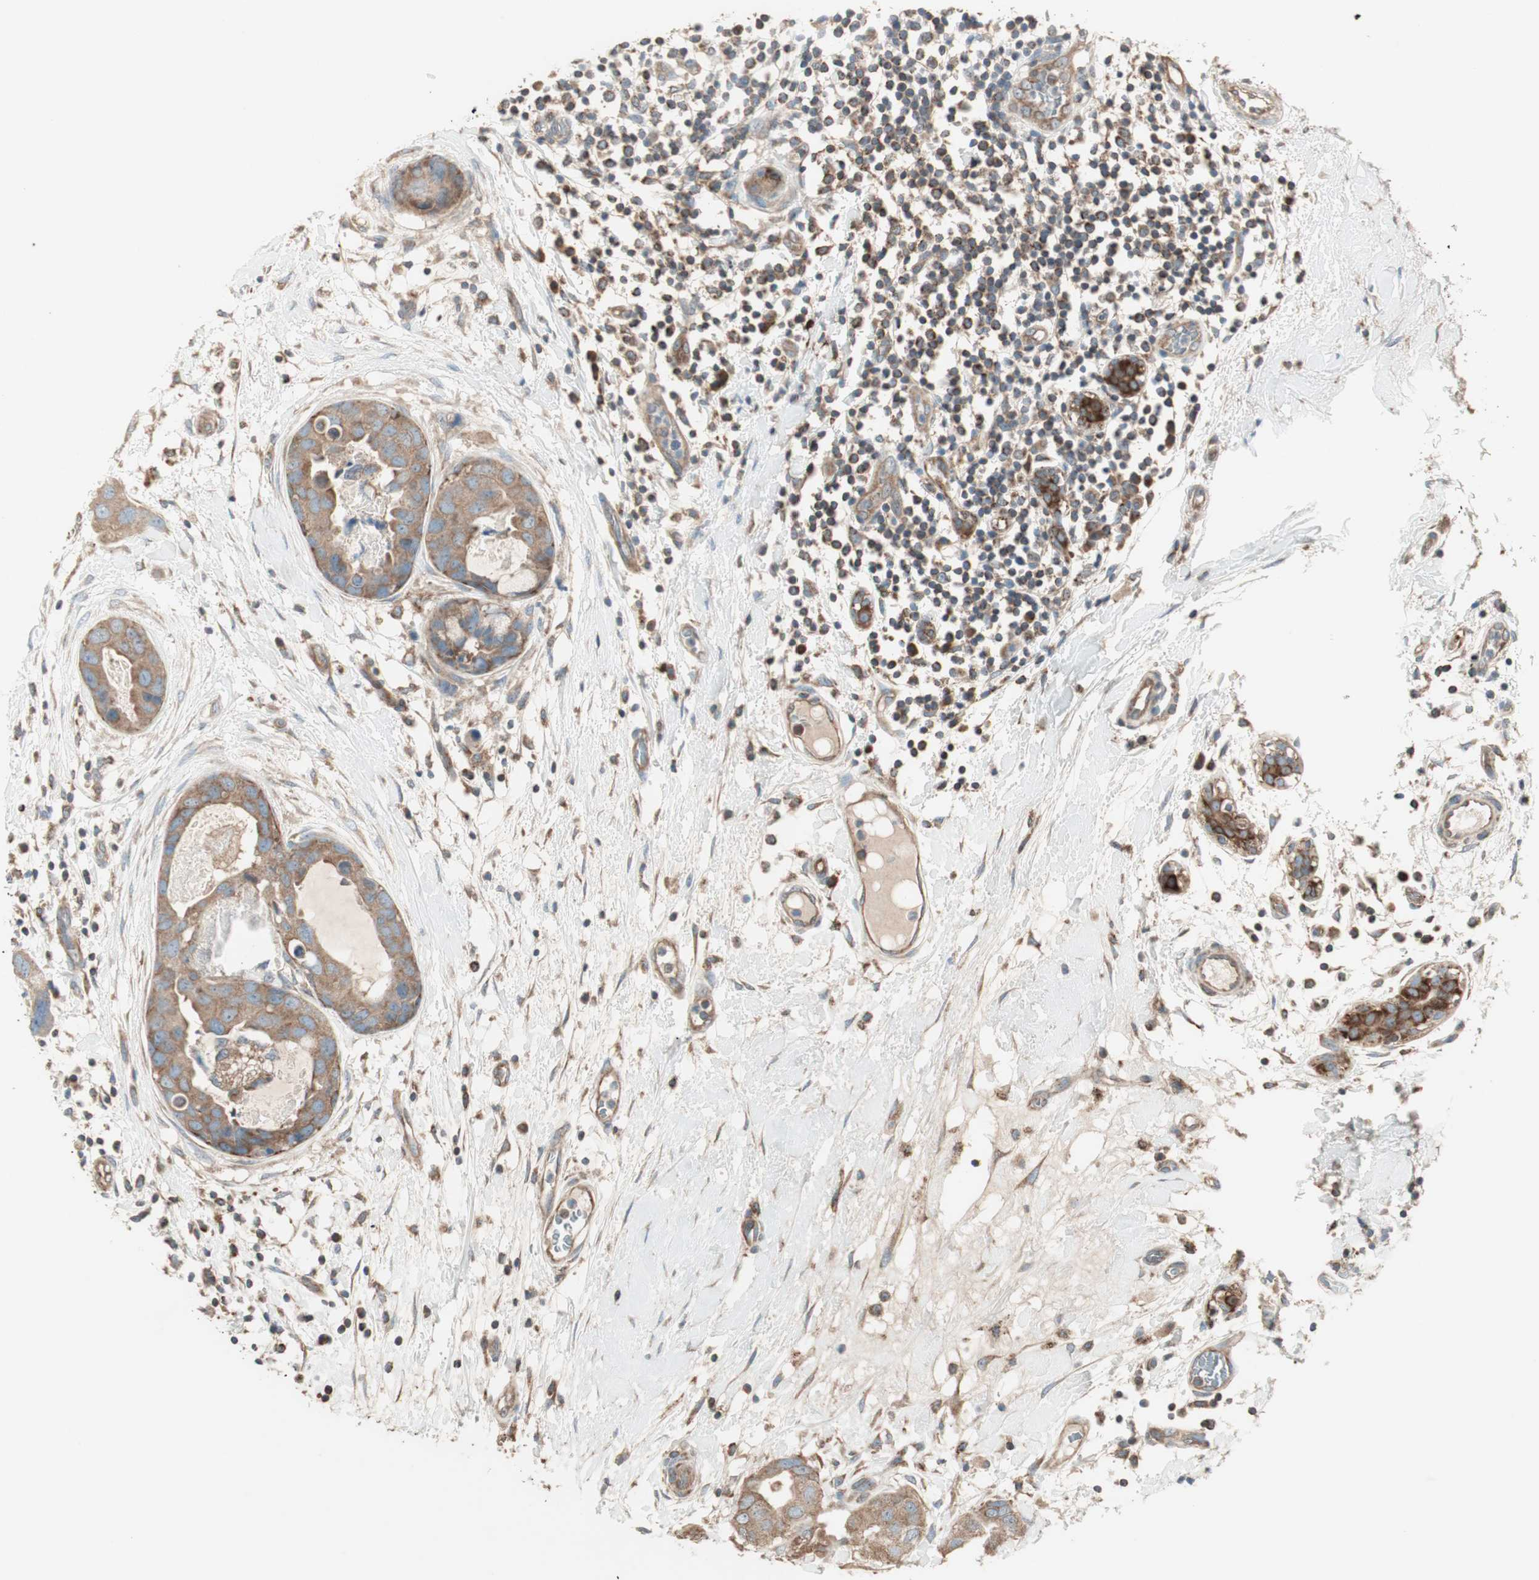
{"staining": {"intensity": "moderate", "quantity": ">75%", "location": "cytoplasmic/membranous"}, "tissue": "breast cancer", "cell_type": "Tumor cells", "image_type": "cancer", "snomed": [{"axis": "morphology", "description": "Duct carcinoma"}, {"axis": "topography", "description": "Breast"}], "caption": "A photomicrograph of breast cancer stained for a protein displays moderate cytoplasmic/membranous brown staining in tumor cells.", "gene": "CC2D1A", "patient": {"sex": "female", "age": 40}}